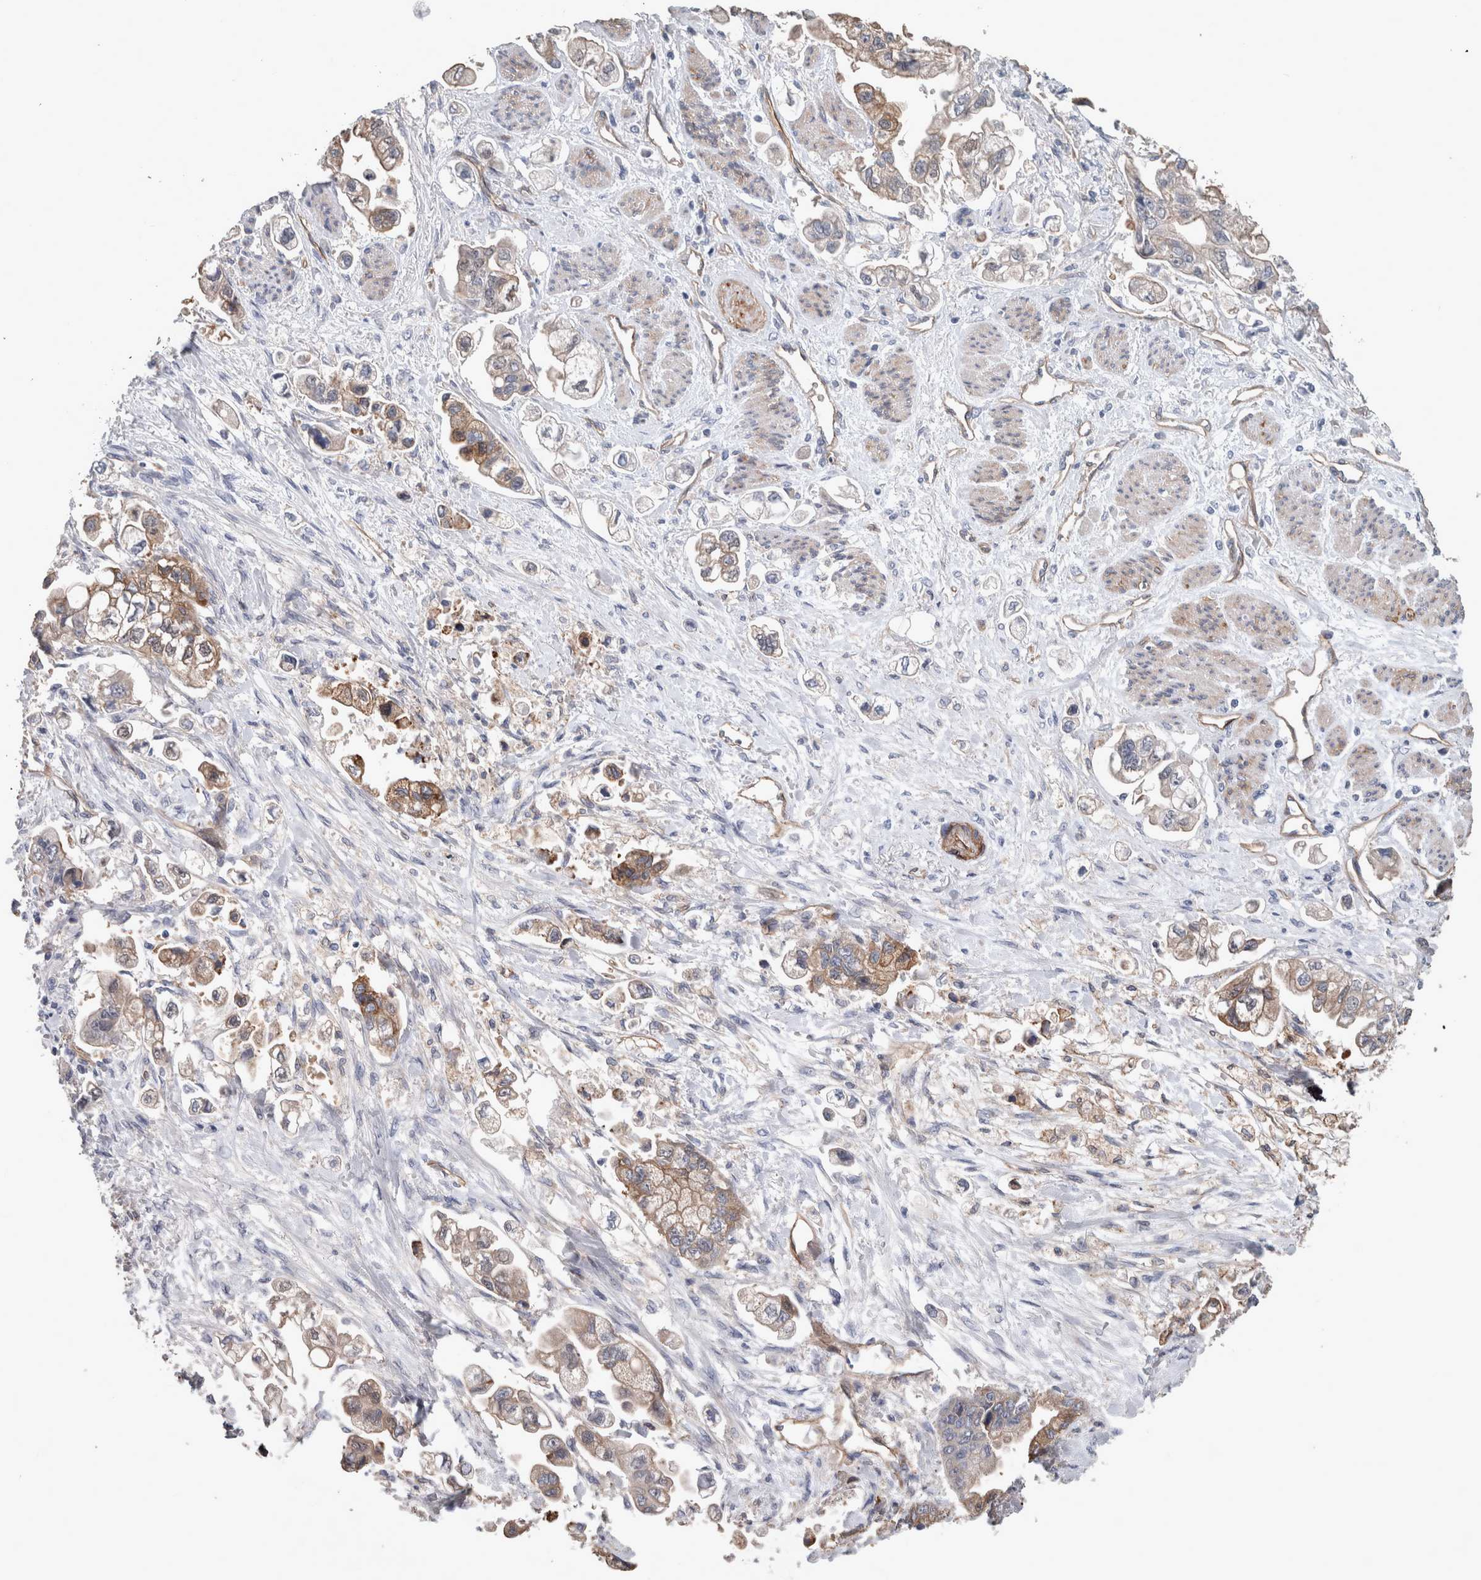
{"staining": {"intensity": "moderate", "quantity": "25%-75%", "location": "cytoplasmic/membranous"}, "tissue": "stomach cancer", "cell_type": "Tumor cells", "image_type": "cancer", "snomed": [{"axis": "morphology", "description": "Adenocarcinoma, NOS"}, {"axis": "topography", "description": "Stomach"}], "caption": "Human adenocarcinoma (stomach) stained for a protein (brown) shows moderate cytoplasmic/membranous positive expression in approximately 25%-75% of tumor cells.", "gene": "BCAM", "patient": {"sex": "male", "age": 62}}